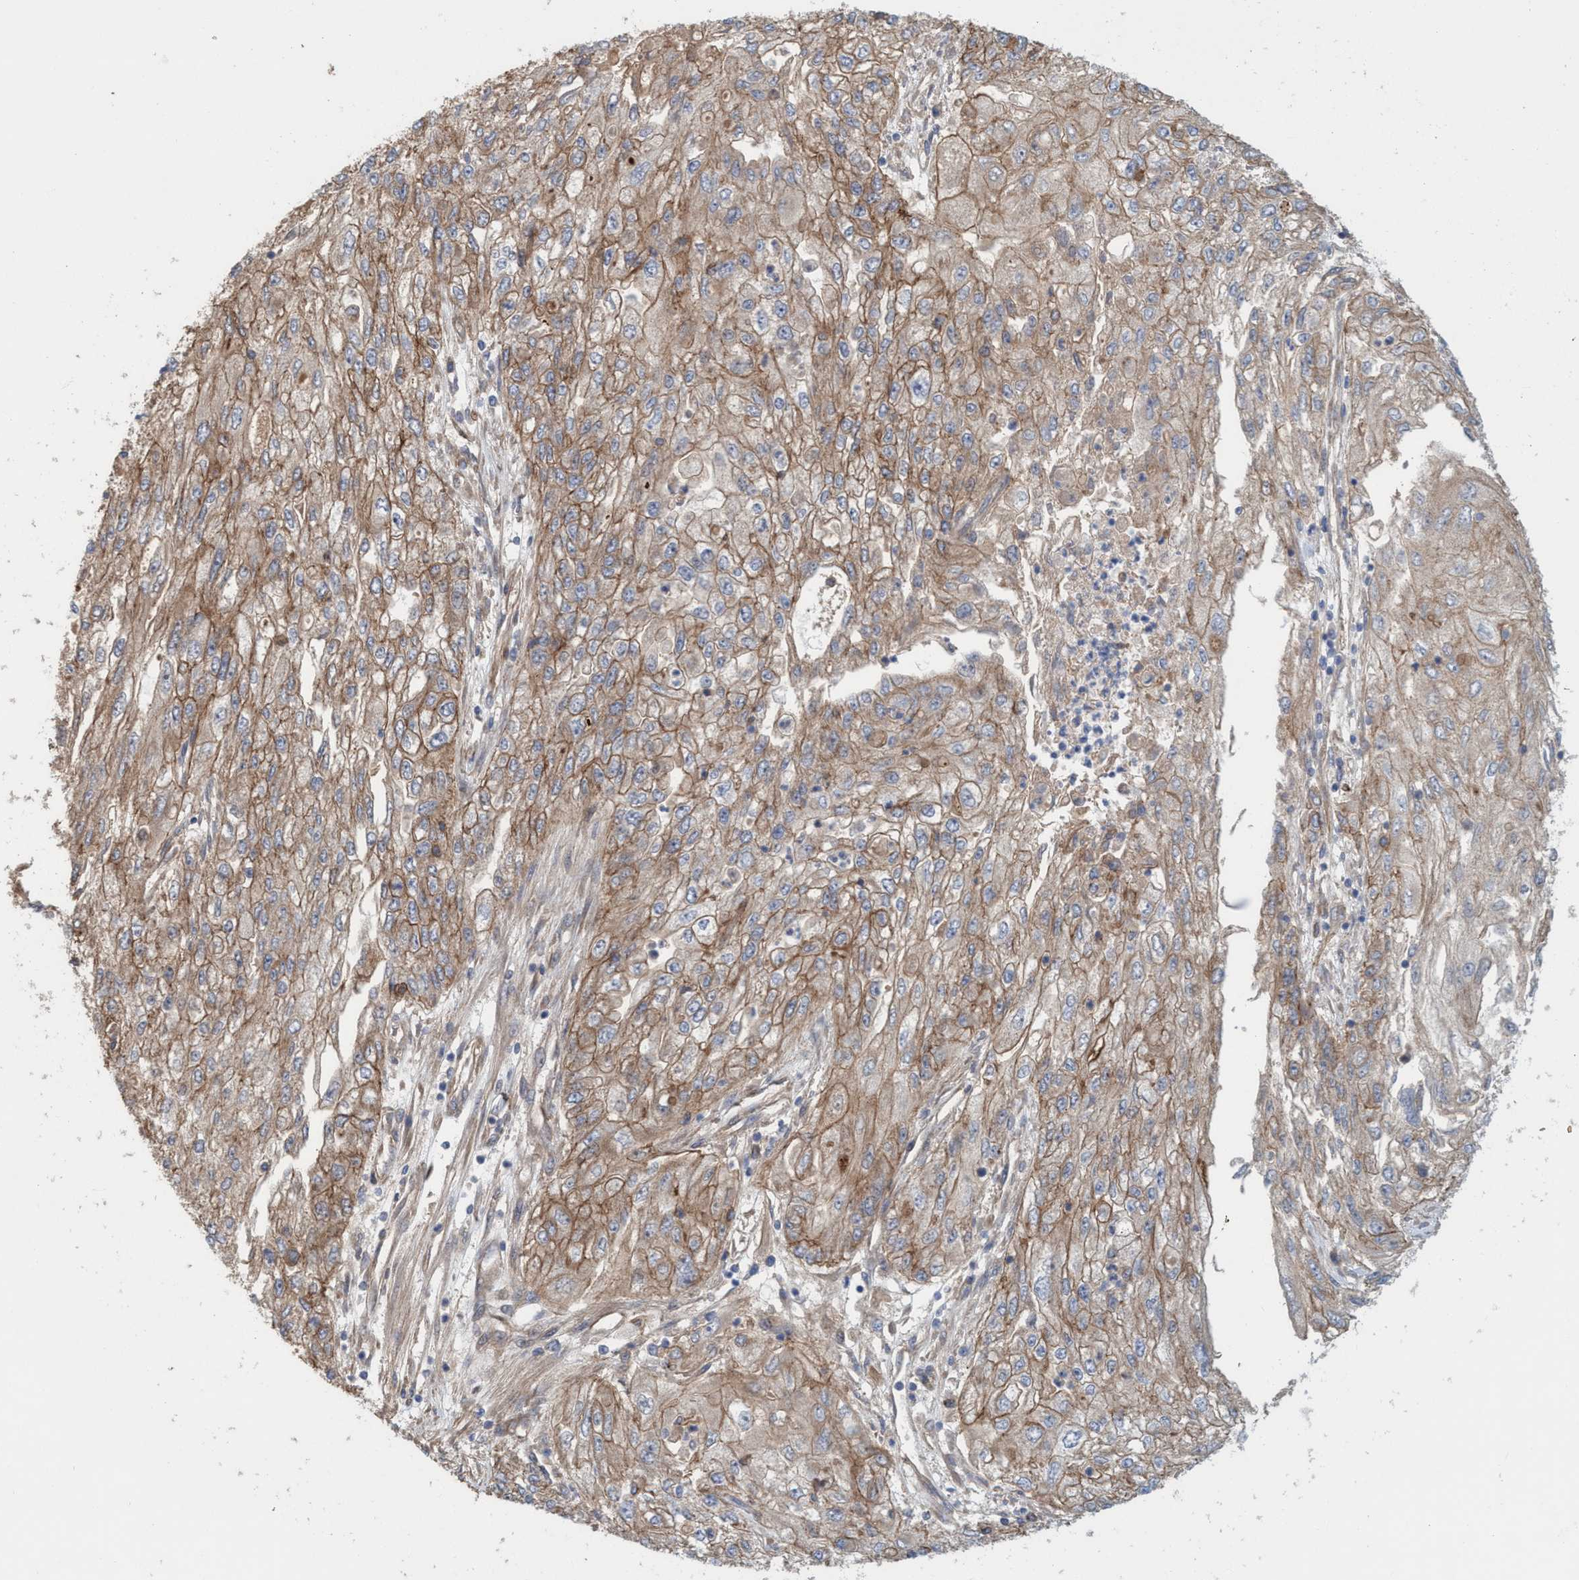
{"staining": {"intensity": "moderate", "quantity": ">75%", "location": "cytoplasmic/membranous"}, "tissue": "endometrial cancer", "cell_type": "Tumor cells", "image_type": "cancer", "snomed": [{"axis": "morphology", "description": "Adenocarcinoma, NOS"}, {"axis": "topography", "description": "Endometrium"}], "caption": "Immunohistochemistry of human endometrial cancer (adenocarcinoma) shows medium levels of moderate cytoplasmic/membranous staining in approximately >75% of tumor cells.", "gene": "SPECC1", "patient": {"sex": "female", "age": 49}}